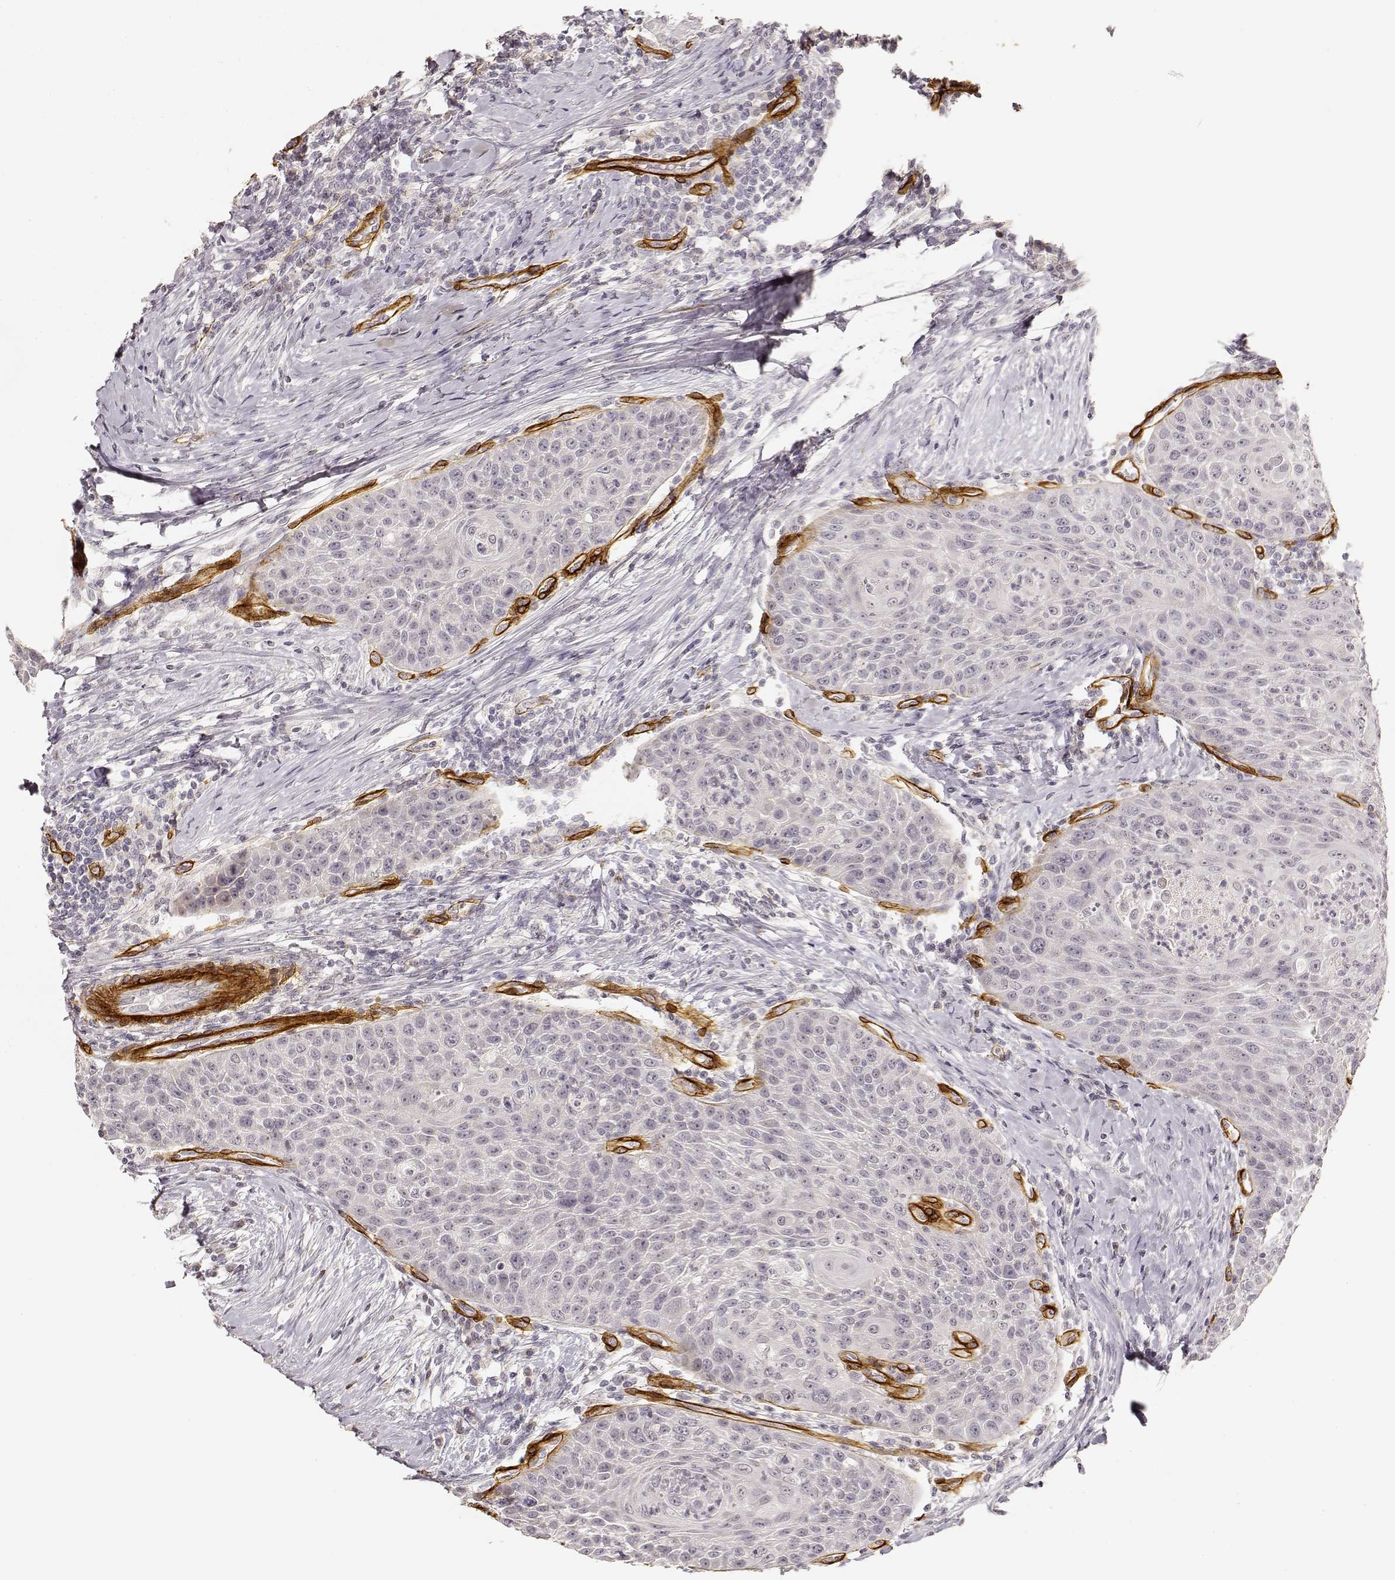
{"staining": {"intensity": "negative", "quantity": "none", "location": "none"}, "tissue": "head and neck cancer", "cell_type": "Tumor cells", "image_type": "cancer", "snomed": [{"axis": "morphology", "description": "Squamous cell carcinoma, NOS"}, {"axis": "topography", "description": "Head-Neck"}], "caption": "Protein analysis of head and neck cancer (squamous cell carcinoma) reveals no significant positivity in tumor cells.", "gene": "LAMA4", "patient": {"sex": "male", "age": 69}}